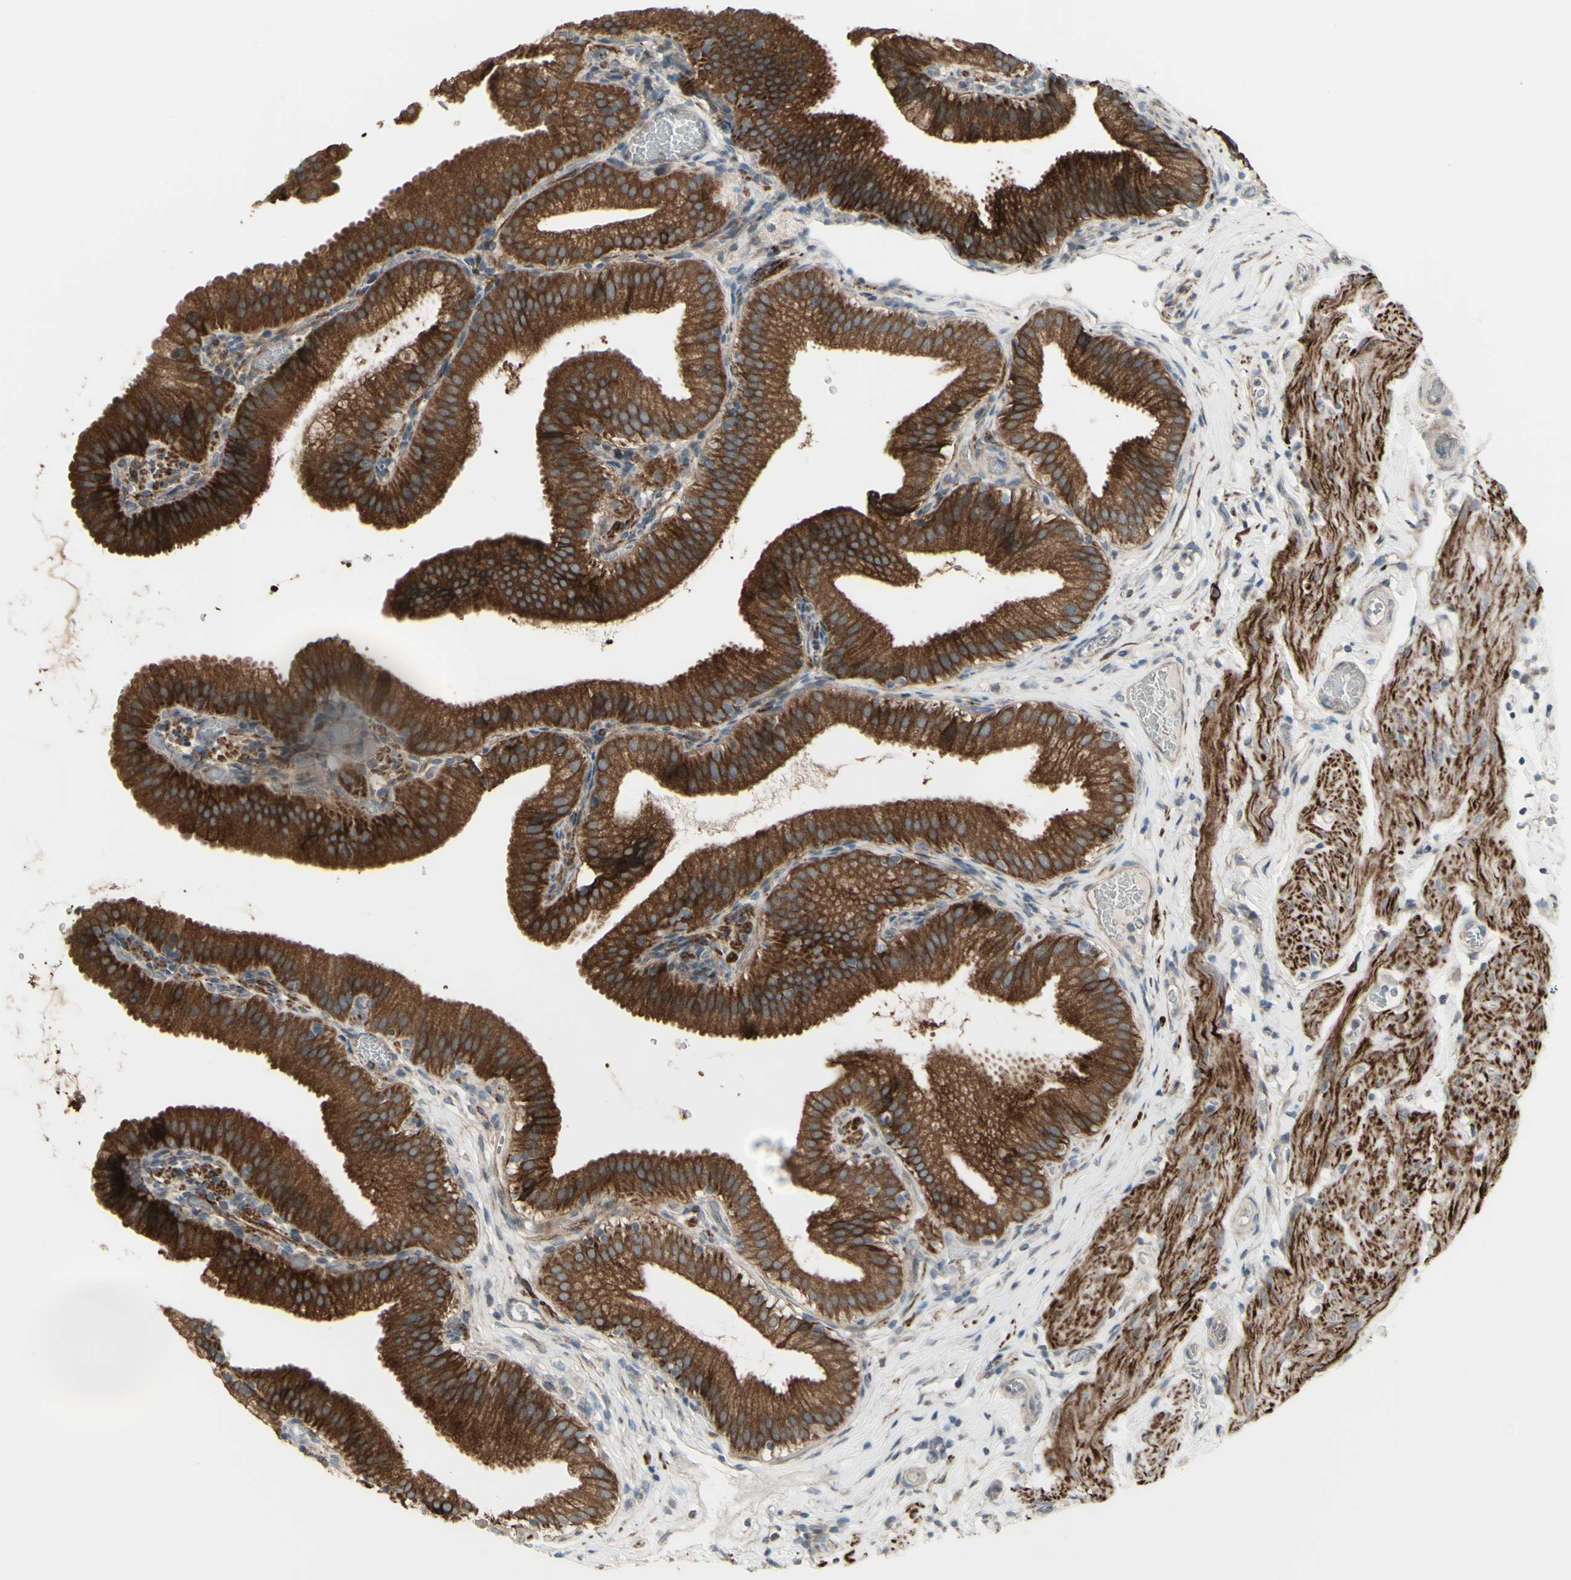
{"staining": {"intensity": "strong", "quantity": ">75%", "location": "cytoplasmic/membranous"}, "tissue": "gallbladder", "cell_type": "Glandular cells", "image_type": "normal", "snomed": [{"axis": "morphology", "description": "Normal tissue, NOS"}, {"axis": "topography", "description": "Gallbladder"}], "caption": "High-magnification brightfield microscopy of normal gallbladder stained with DAB (brown) and counterstained with hematoxylin (blue). glandular cells exhibit strong cytoplasmic/membranous staining is present in about>75% of cells.", "gene": "GRAMD1B", "patient": {"sex": "male", "age": 54}}